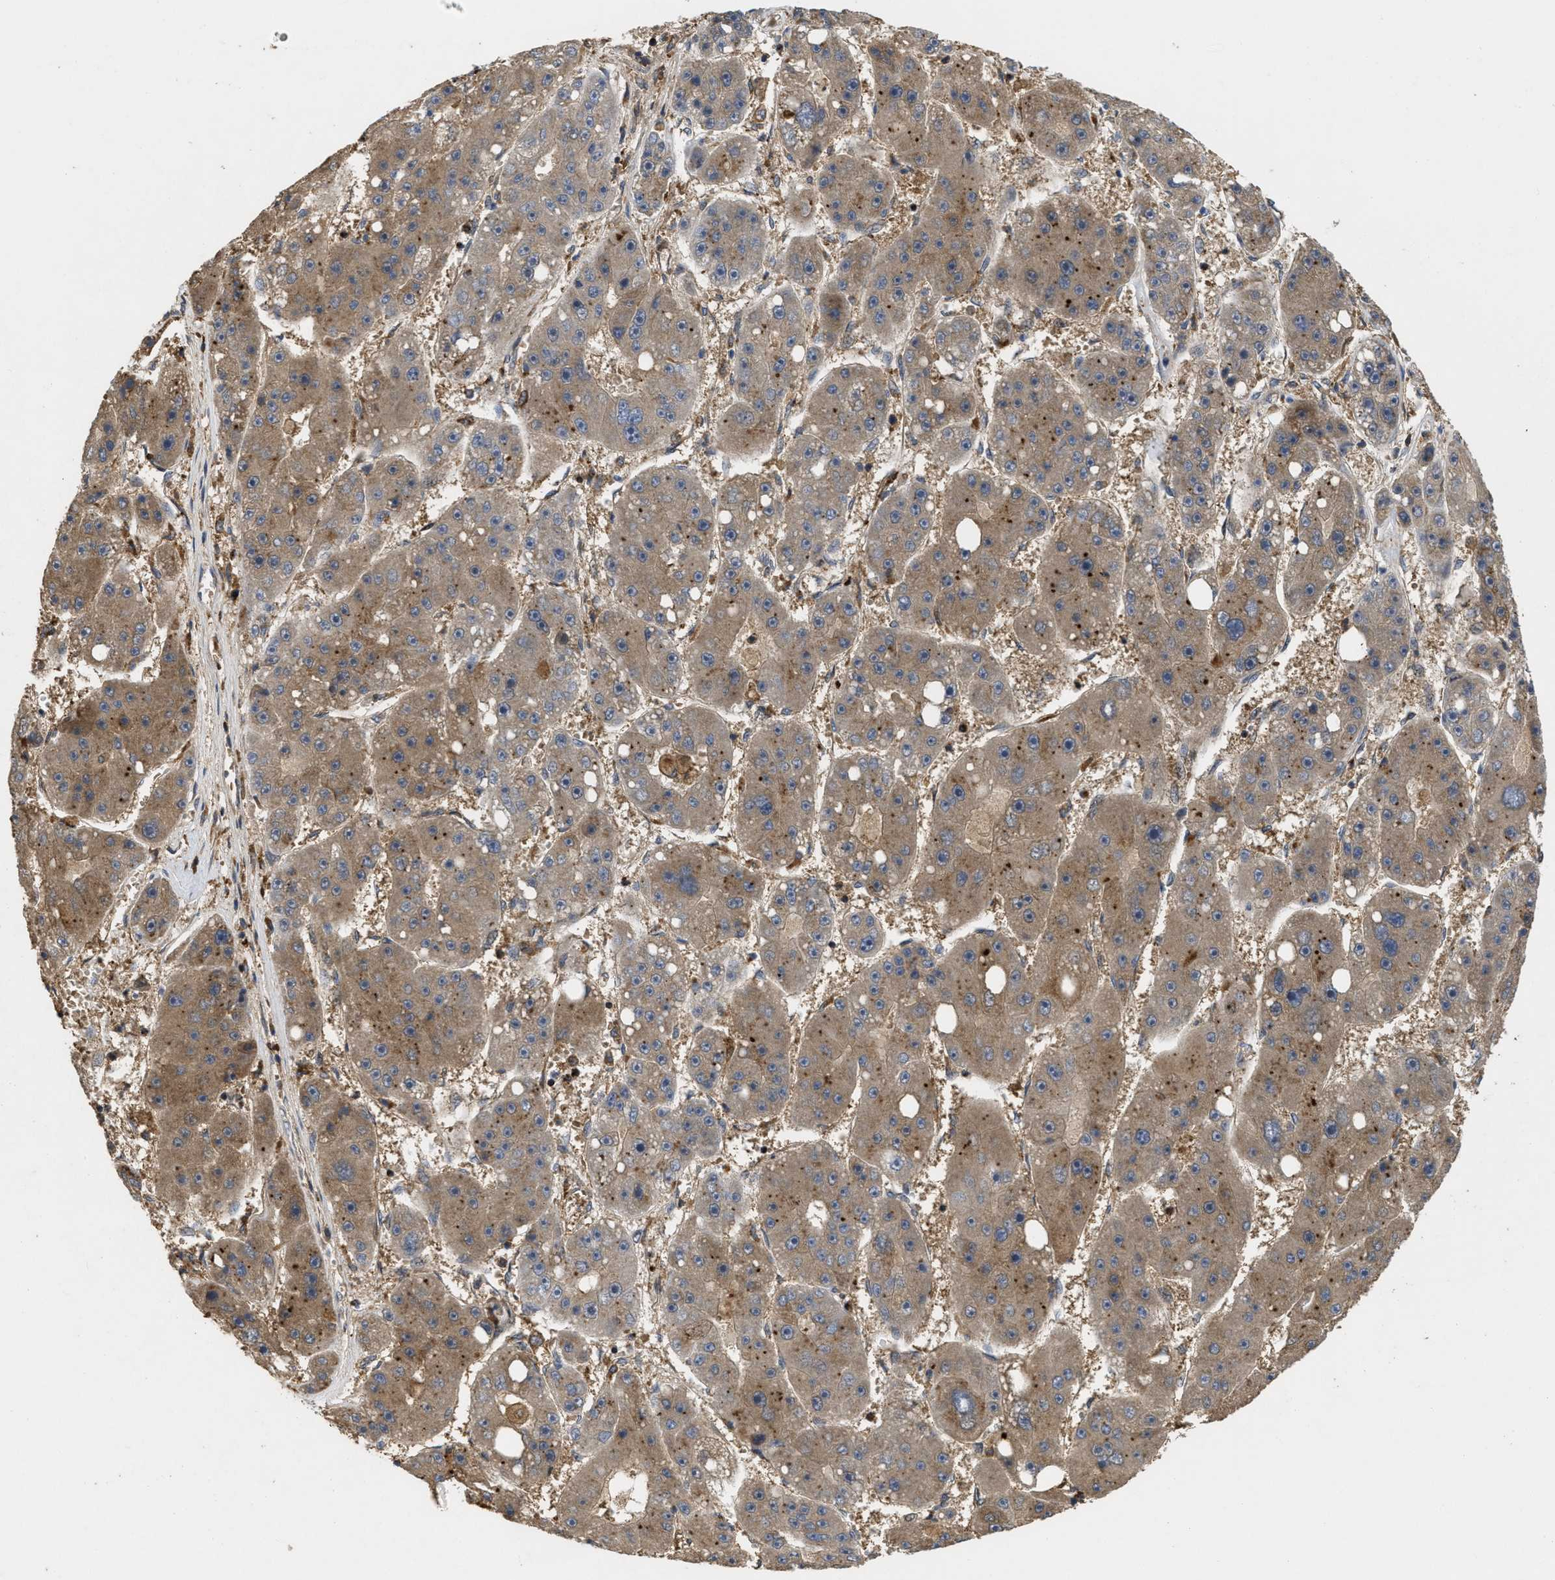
{"staining": {"intensity": "moderate", "quantity": ">75%", "location": "cytoplasmic/membranous"}, "tissue": "liver cancer", "cell_type": "Tumor cells", "image_type": "cancer", "snomed": [{"axis": "morphology", "description": "Carcinoma, Hepatocellular, NOS"}, {"axis": "topography", "description": "Liver"}], "caption": "Immunohistochemistry staining of hepatocellular carcinoma (liver), which exhibits medium levels of moderate cytoplasmic/membranous staining in approximately >75% of tumor cells indicating moderate cytoplasmic/membranous protein expression. The staining was performed using DAB (3,3'-diaminobenzidine) (brown) for protein detection and nuclei were counterstained in hematoxylin (blue).", "gene": "CBR3", "patient": {"sex": "female", "age": 61}}